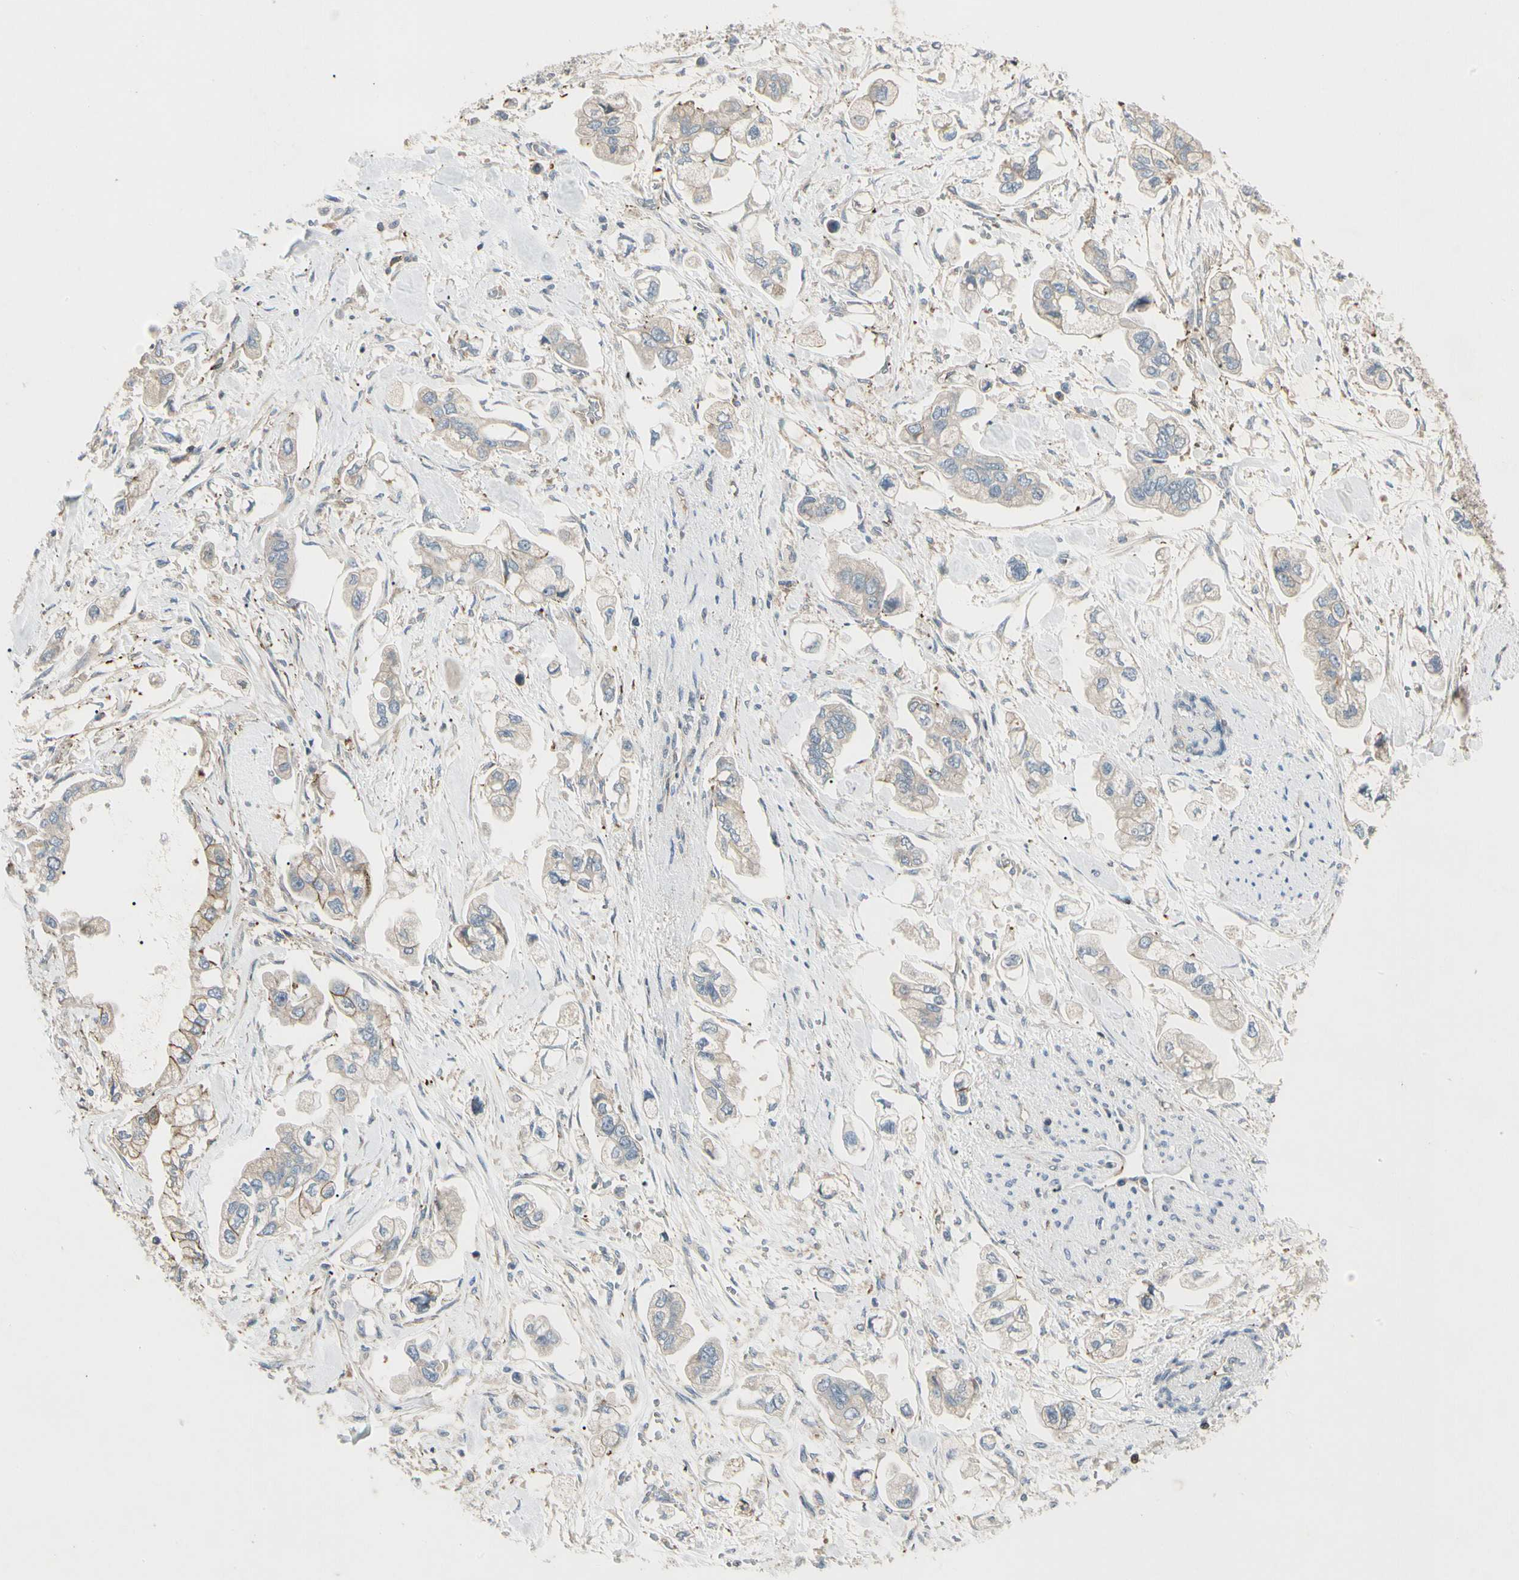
{"staining": {"intensity": "negative", "quantity": "none", "location": "none"}, "tissue": "stomach cancer", "cell_type": "Tumor cells", "image_type": "cancer", "snomed": [{"axis": "morphology", "description": "Adenocarcinoma, NOS"}, {"axis": "topography", "description": "Stomach"}], "caption": "A histopathology image of adenocarcinoma (stomach) stained for a protein demonstrates no brown staining in tumor cells.", "gene": "CDH6", "patient": {"sex": "male", "age": 62}}